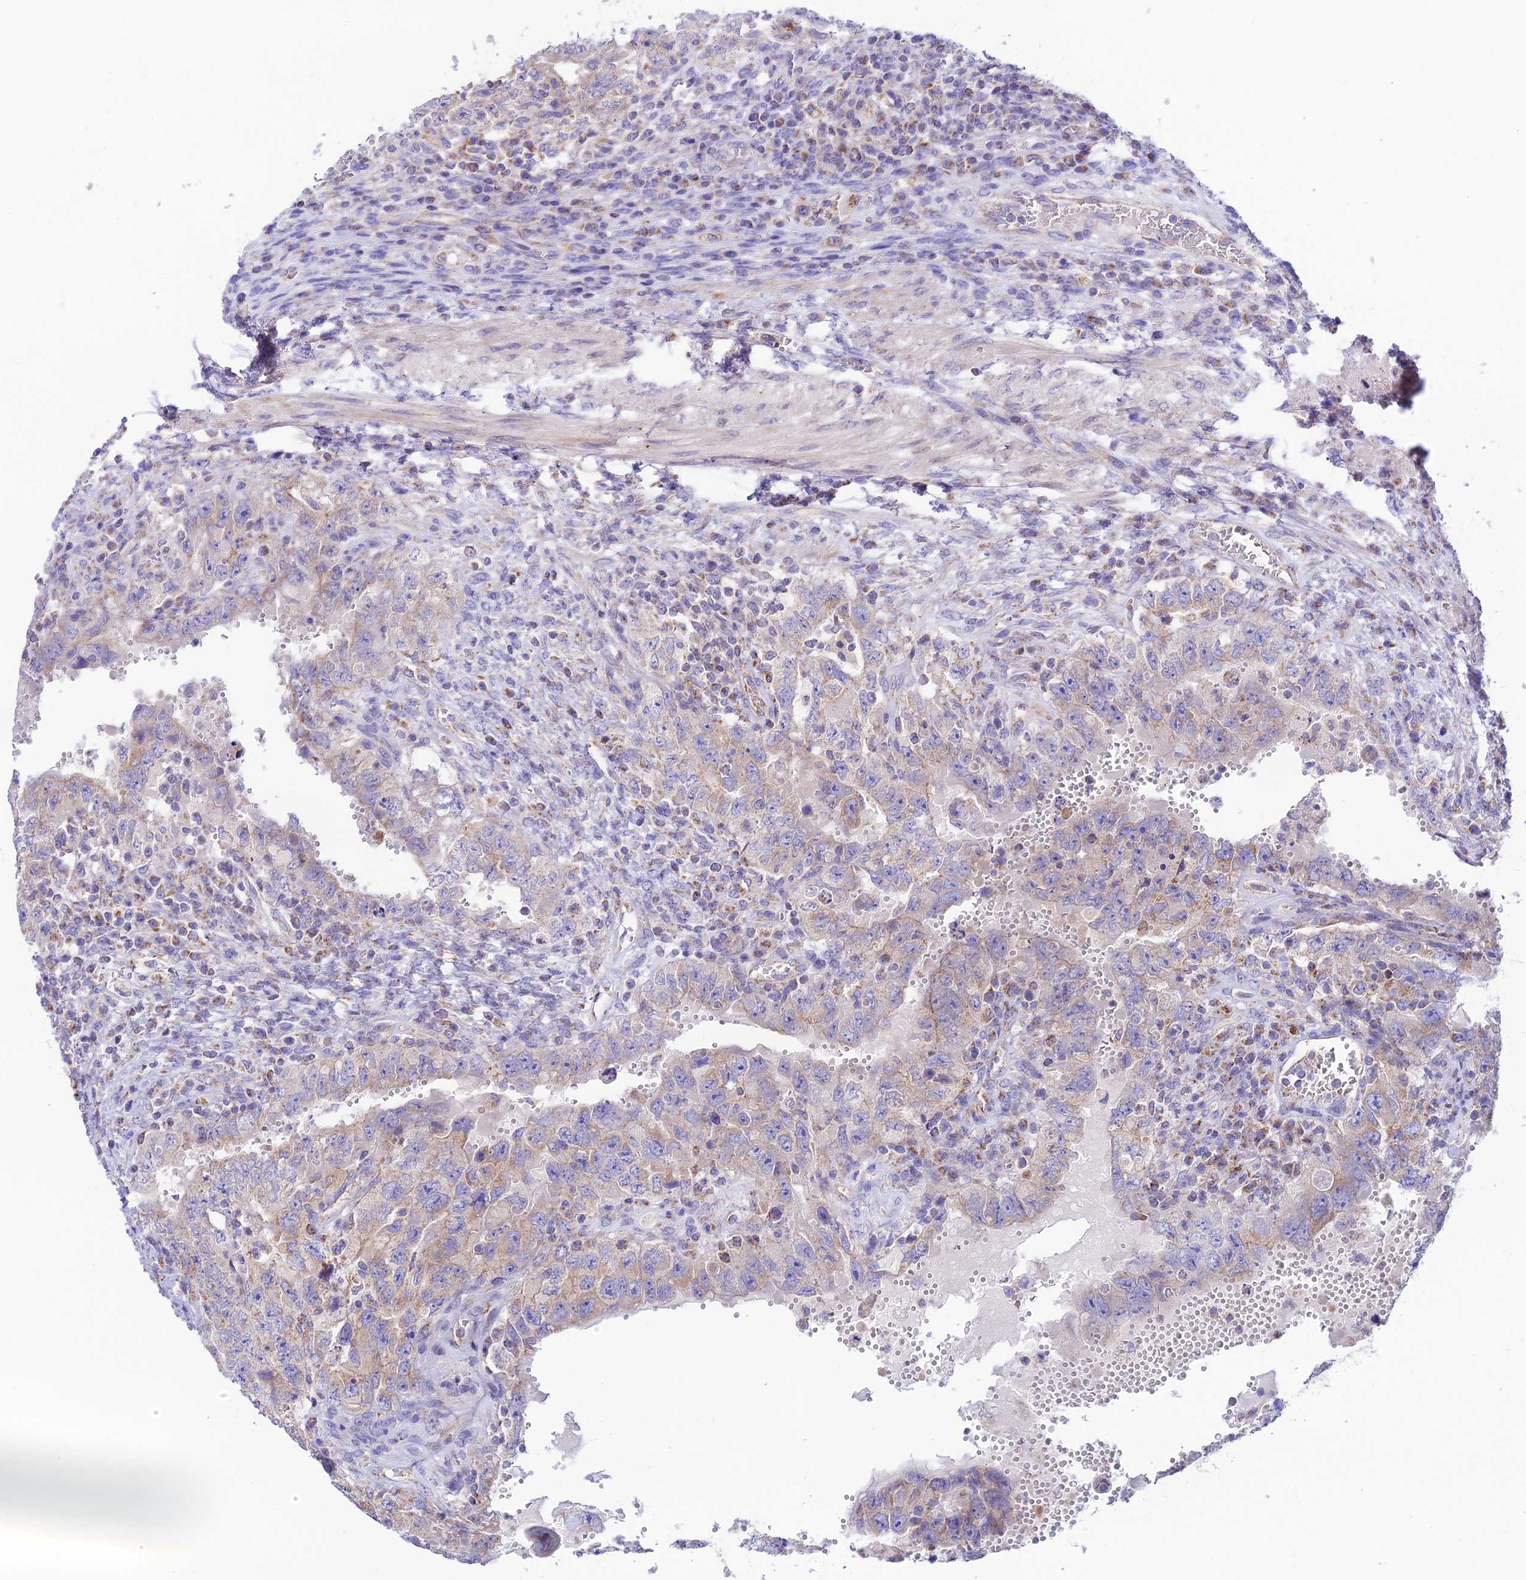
{"staining": {"intensity": "weak", "quantity": "<25%", "location": "cytoplasmic/membranous"}, "tissue": "testis cancer", "cell_type": "Tumor cells", "image_type": "cancer", "snomed": [{"axis": "morphology", "description": "Carcinoma, Embryonal, NOS"}, {"axis": "topography", "description": "Testis"}], "caption": "Tumor cells show no significant staining in embryonal carcinoma (testis).", "gene": "HSDL2", "patient": {"sex": "male", "age": 26}}